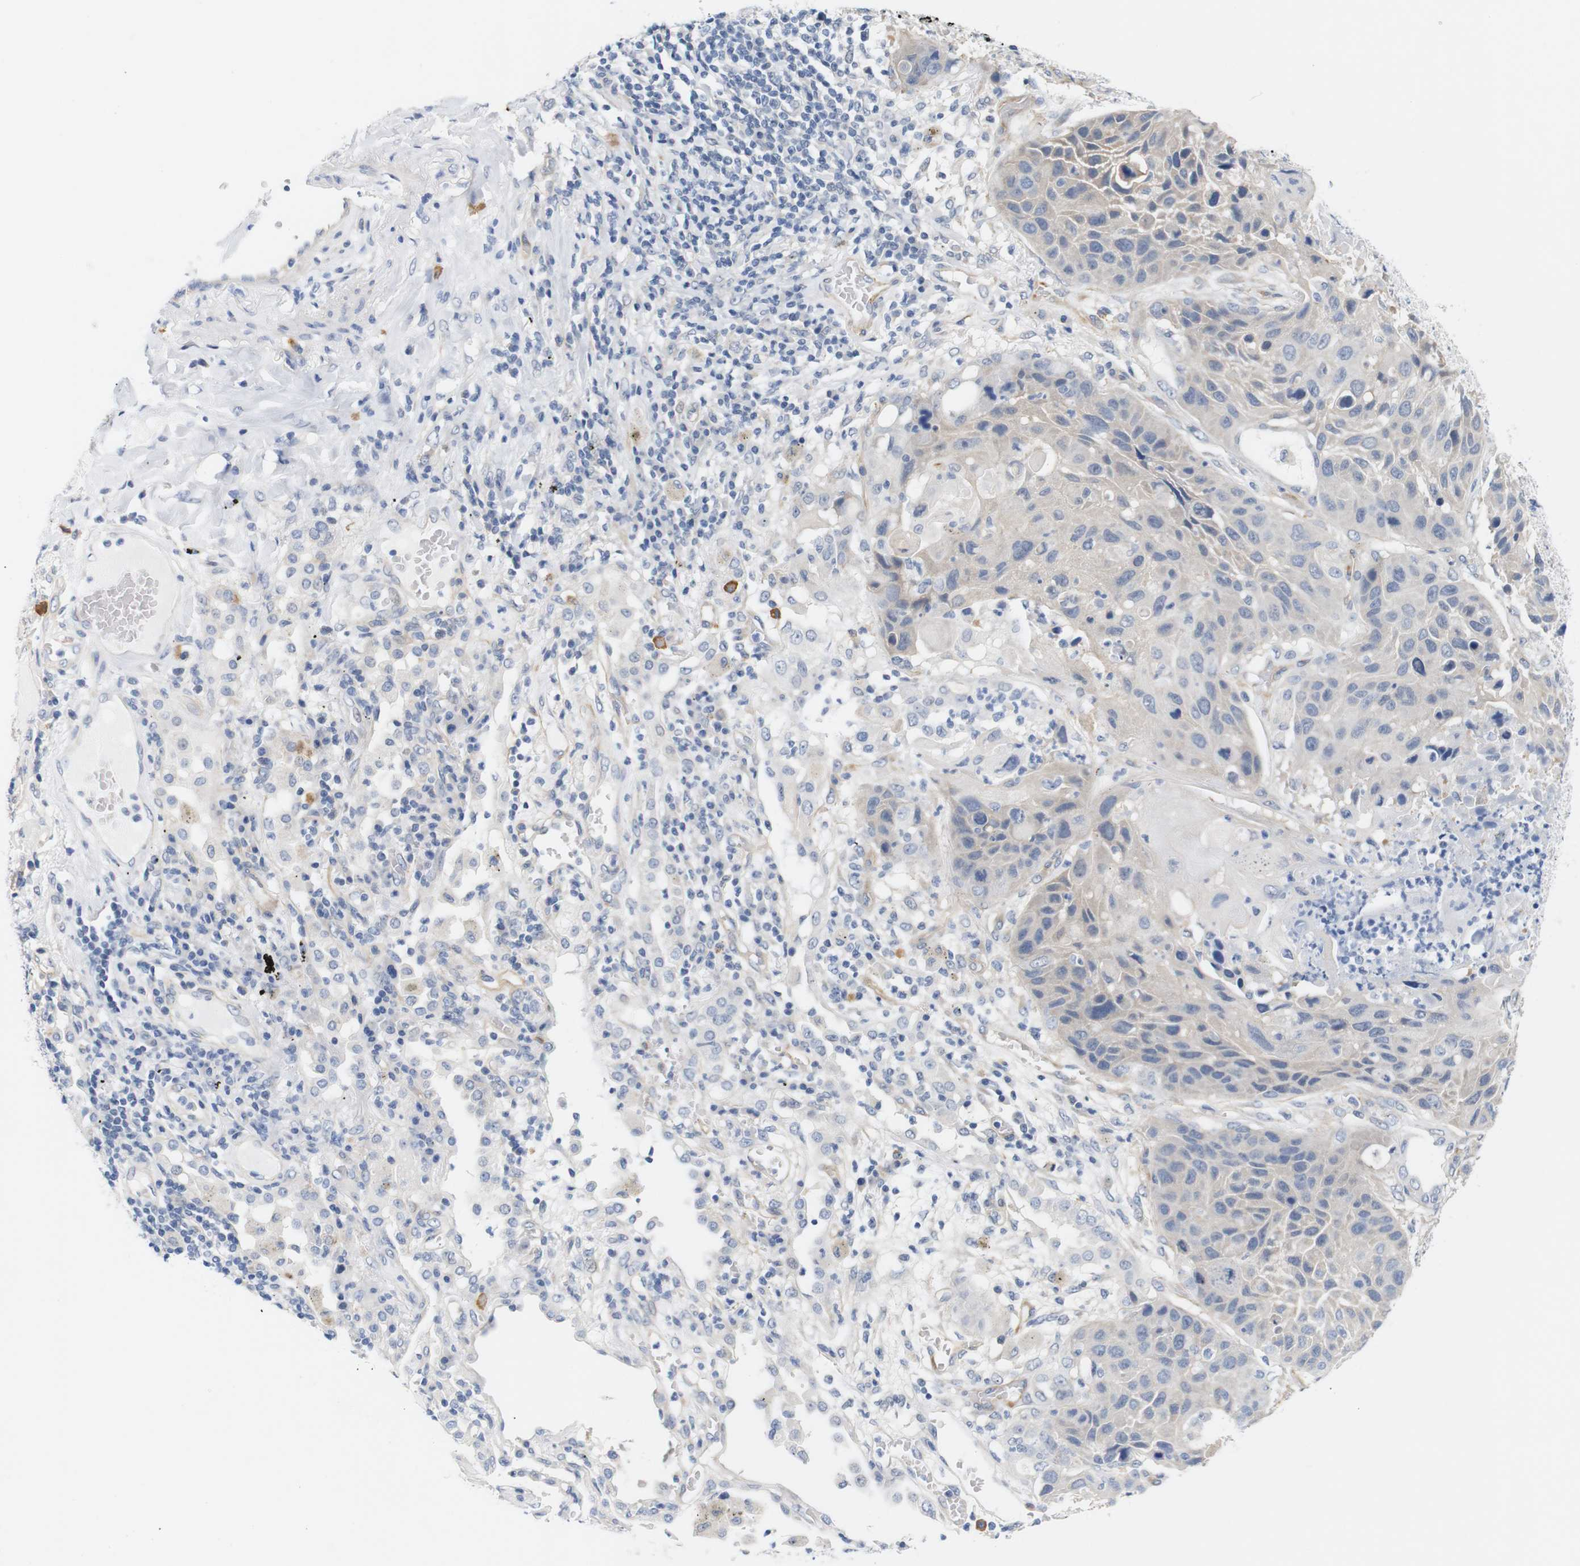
{"staining": {"intensity": "weak", "quantity": "<25%", "location": "cytoplasmic/membranous"}, "tissue": "lung cancer", "cell_type": "Tumor cells", "image_type": "cancer", "snomed": [{"axis": "morphology", "description": "Squamous cell carcinoma, NOS"}, {"axis": "topography", "description": "Lung"}], "caption": "Protein analysis of lung cancer reveals no significant expression in tumor cells.", "gene": "STMN3", "patient": {"sex": "male", "age": 57}}